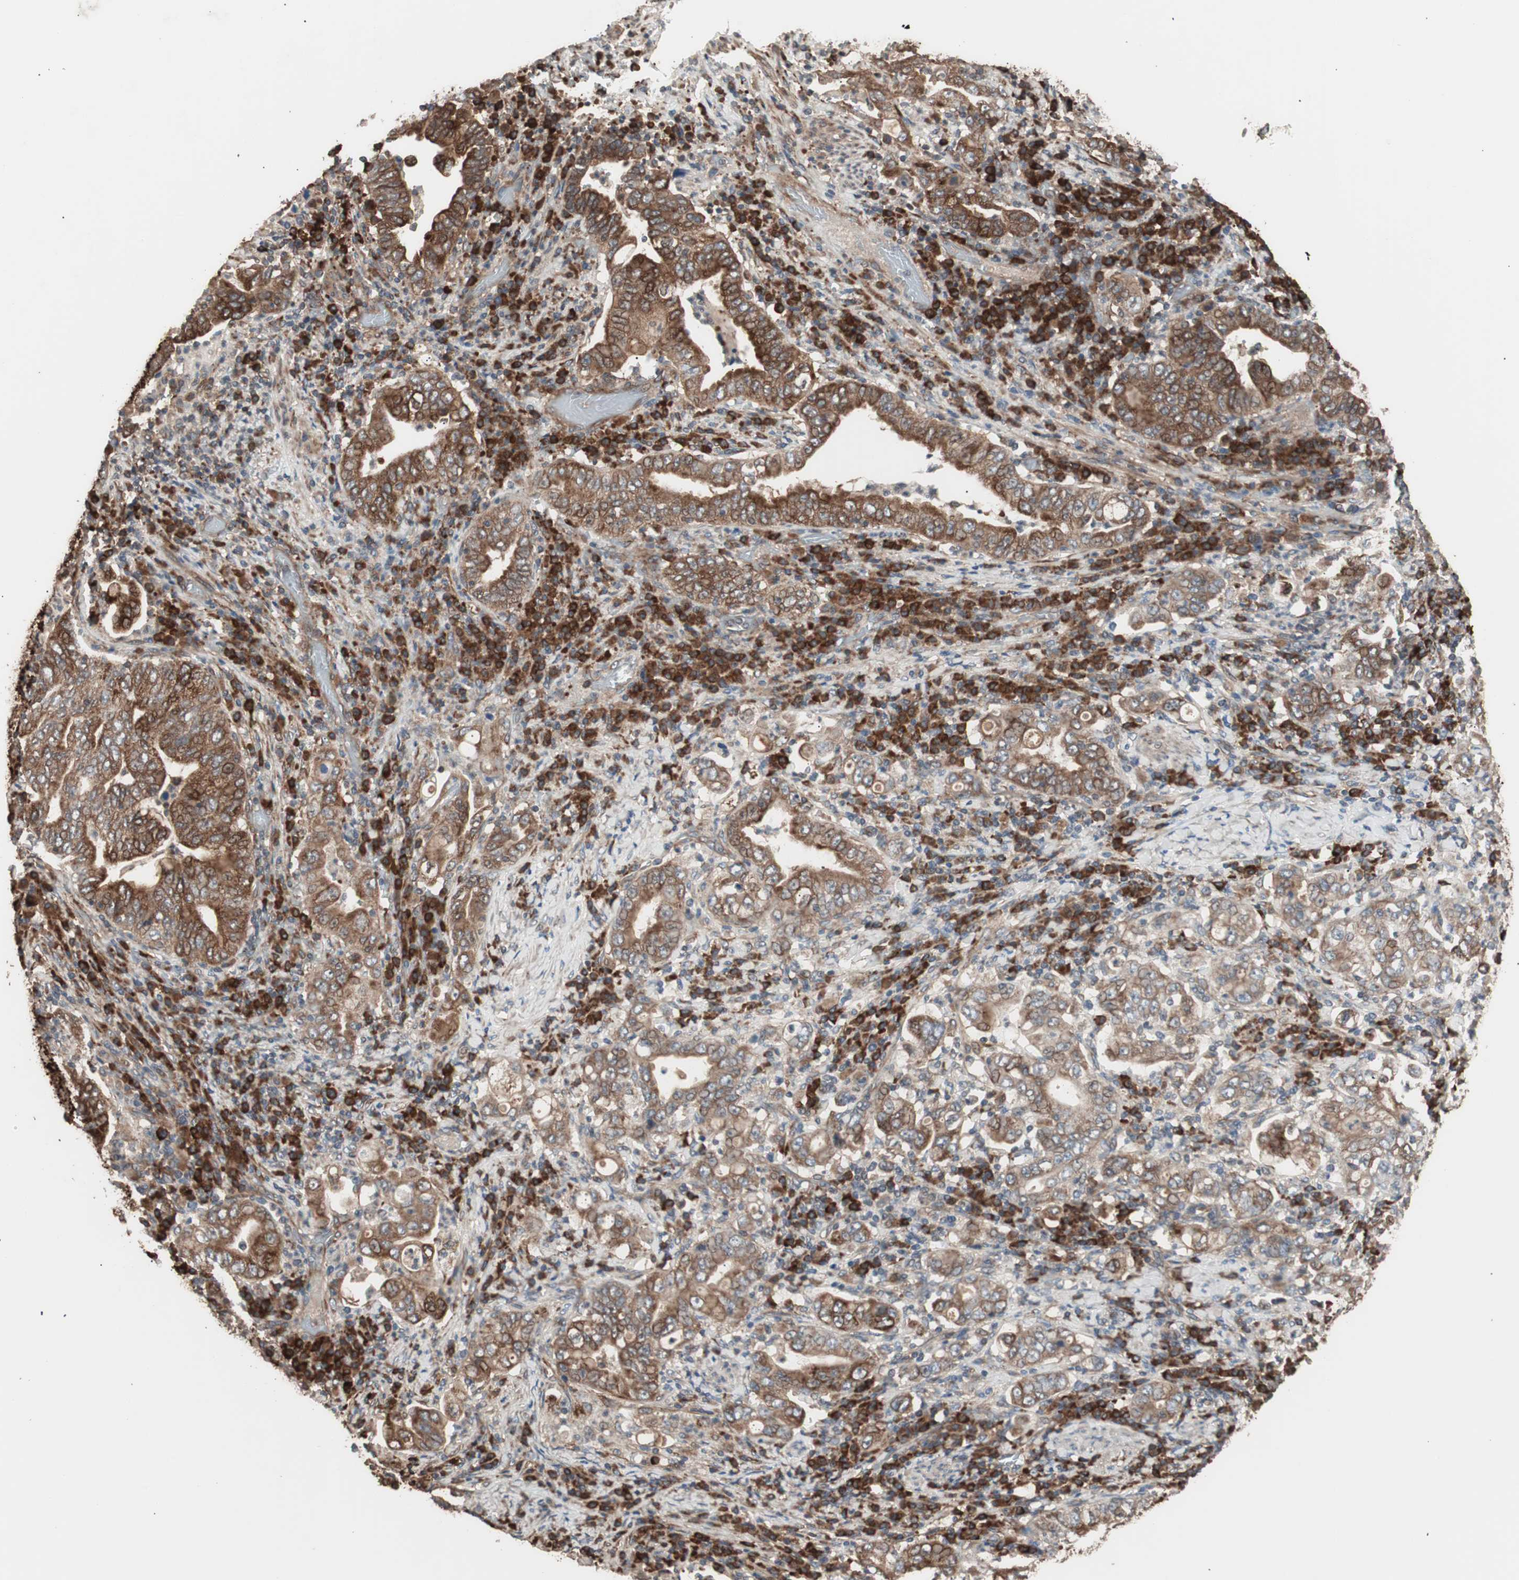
{"staining": {"intensity": "moderate", "quantity": ">75%", "location": "cytoplasmic/membranous"}, "tissue": "stomach cancer", "cell_type": "Tumor cells", "image_type": "cancer", "snomed": [{"axis": "morphology", "description": "Normal tissue, NOS"}, {"axis": "morphology", "description": "Adenocarcinoma, NOS"}, {"axis": "topography", "description": "Esophagus"}, {"axis": "topography", "description": "Stomach, upper"}, {"axis": "topography", "description": "Peripheral nerve tissue"}], "caption": "Adenocarcinoma (stomach) stained with a protein marker exhibits moderate staining in tumor cells.", "gene": "LZTS1", "patient": {"sex": "male", "age": 62}}